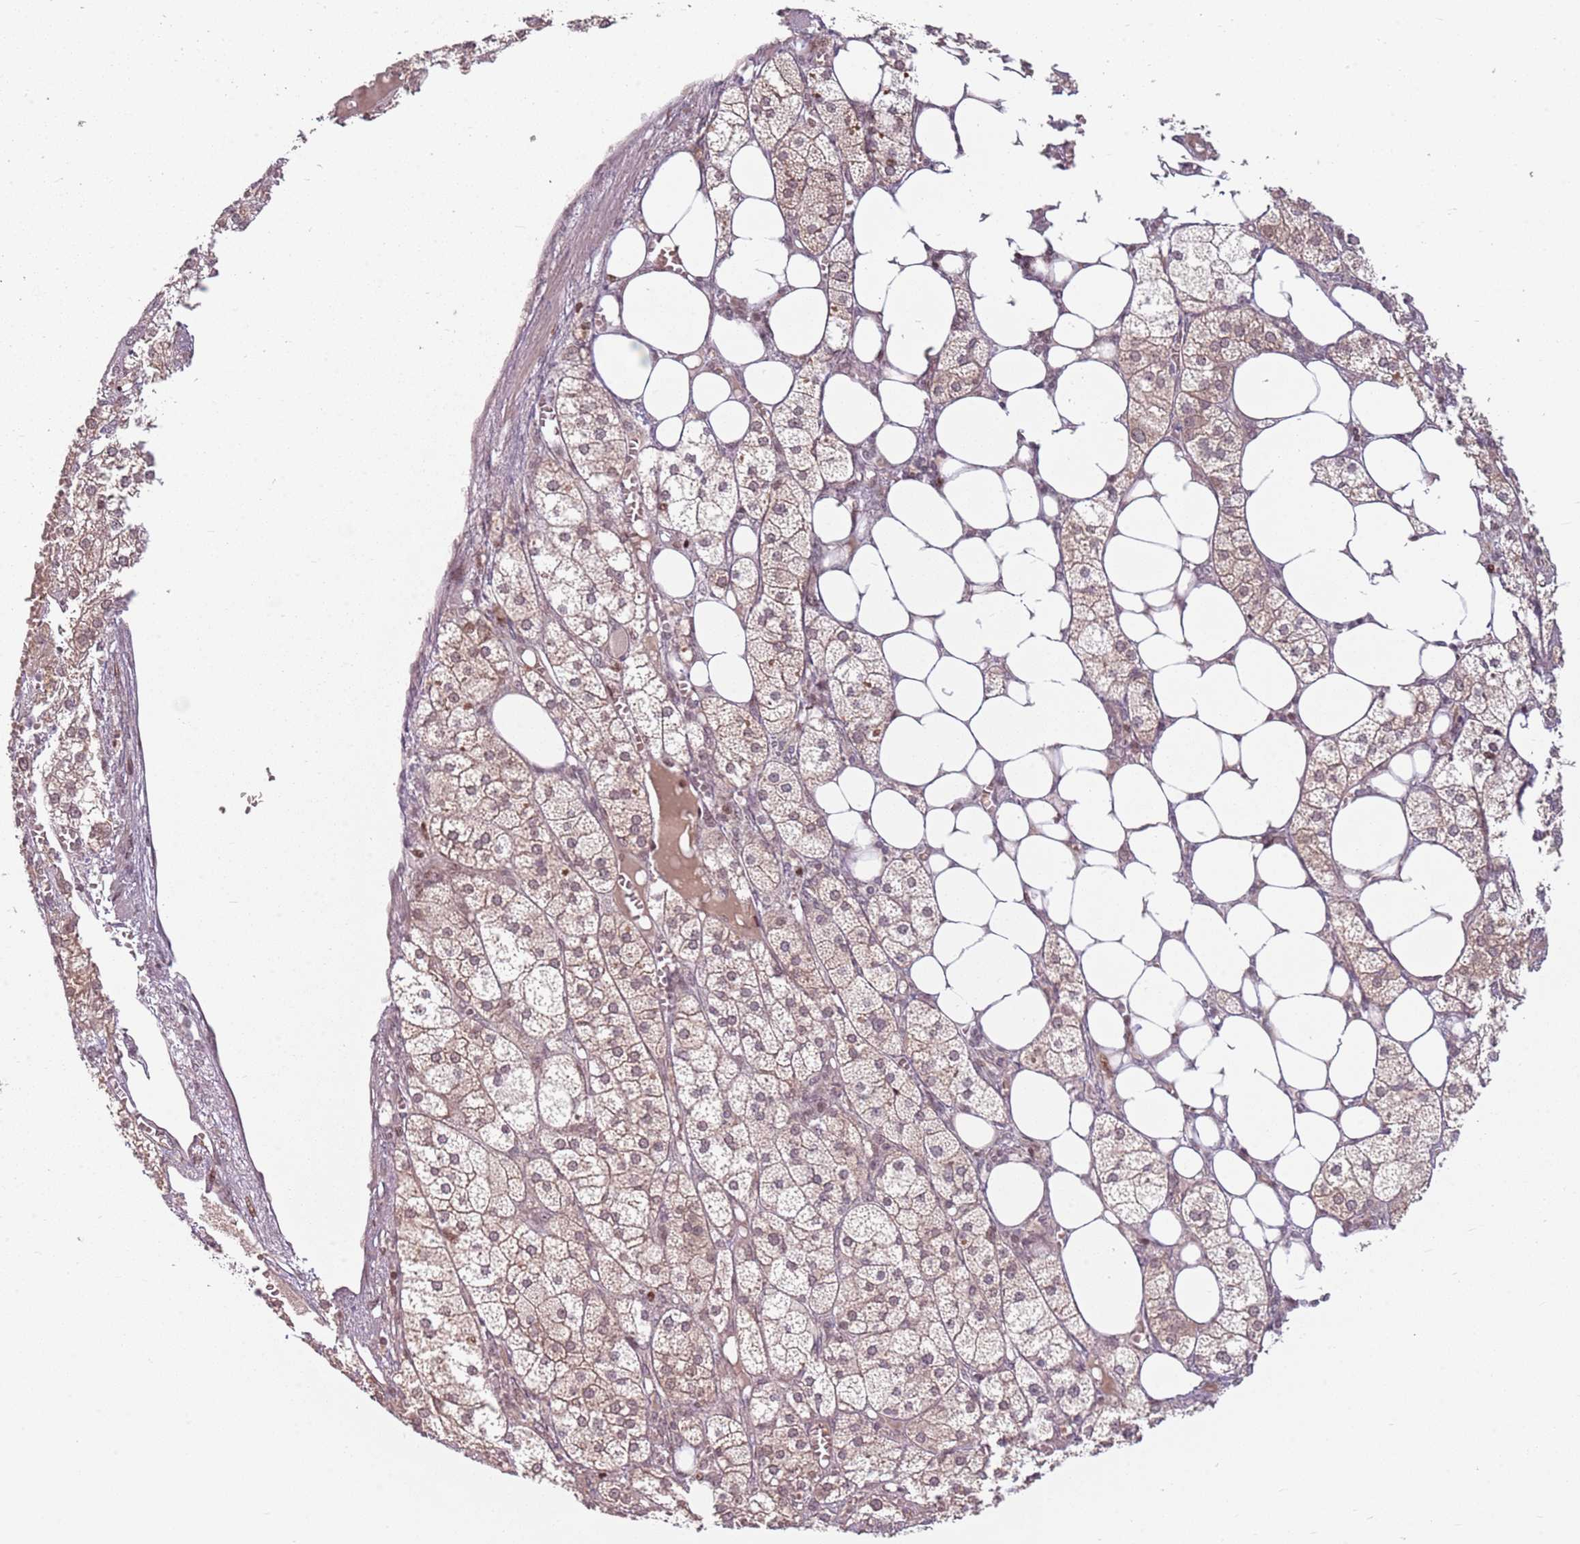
{"staining": {"intensity": "moderate", "quantity": ">75%", "location": "cytoplasmic/membranous,nuclear"}, "tissue": "adrenal gland", "cell_type": "Glandular cells", "image_type": "normal", "snomed": [{"axis": "morphology", "description": "Normal tissue, NOS"}, {"axis": "topography", "description": "Adrenal gland"}], "caption": "A brown stain shows moderate cytoplasmic/membranous,nuclear positivity of a protein in glandular cells of unremarkable adrenal gland.", "gene": "ADGRG1", "patient": {"sex": "female", "age": 61}}